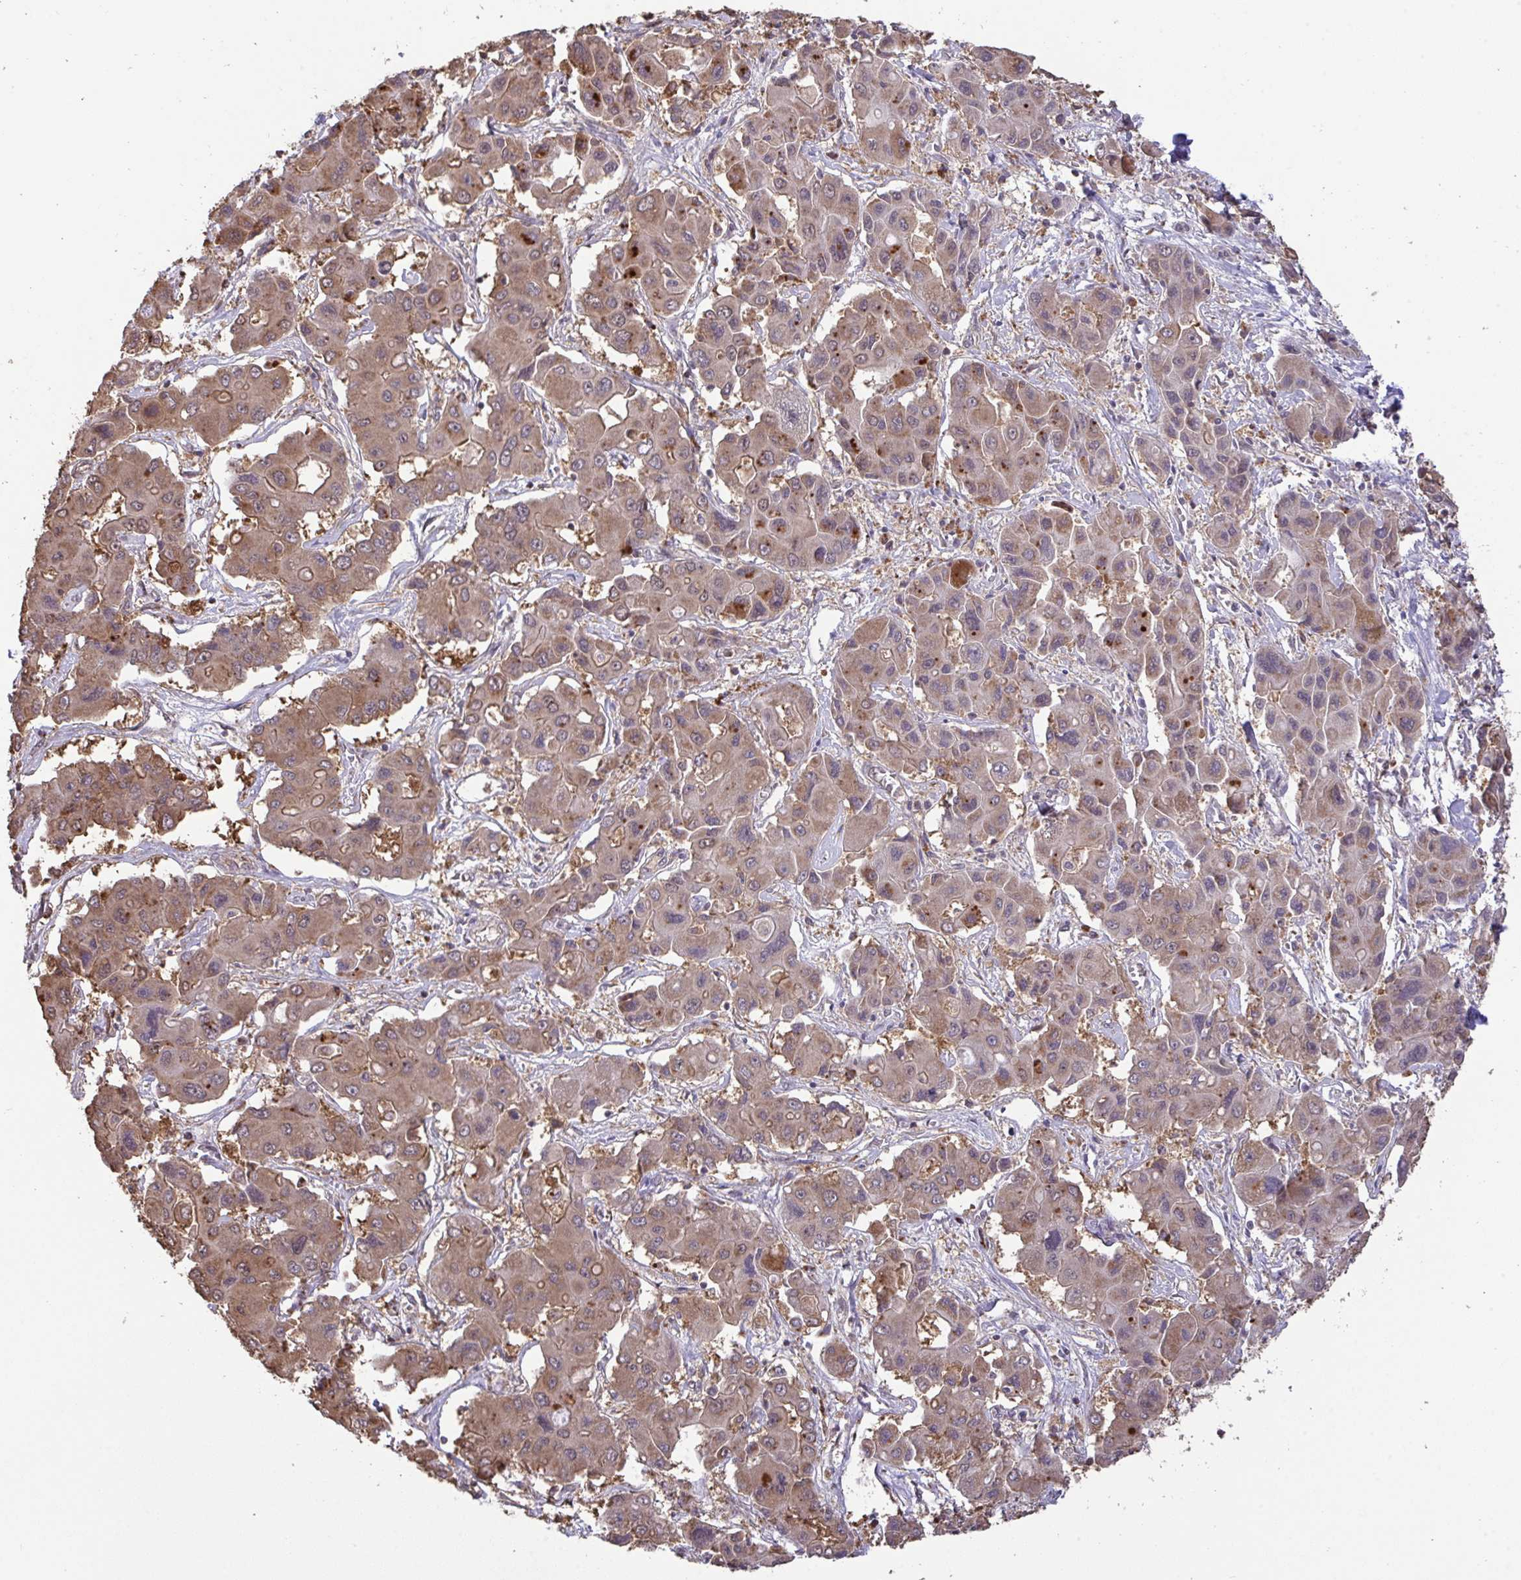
{"staining": {"intensity": "weak", "quantity": "25%-75%", "location": "cytoplasmic/membranous"}, "tissue": "liver cancer", "cell_type": "Tumor cells", "image_type": "cancer", "snomed": [{"axis": "morphology", "description": "Cholangiocarcinoma"}, {"axis": "topography", "description": "Liver"}], "caption": "Cholangiocarcinoma (liver) stained for a protein displays weak cytoplasmic/membranous positivity in tumor cells.", "gene": "C12orf57", "patient": {"sex": "male", "age": 67}}